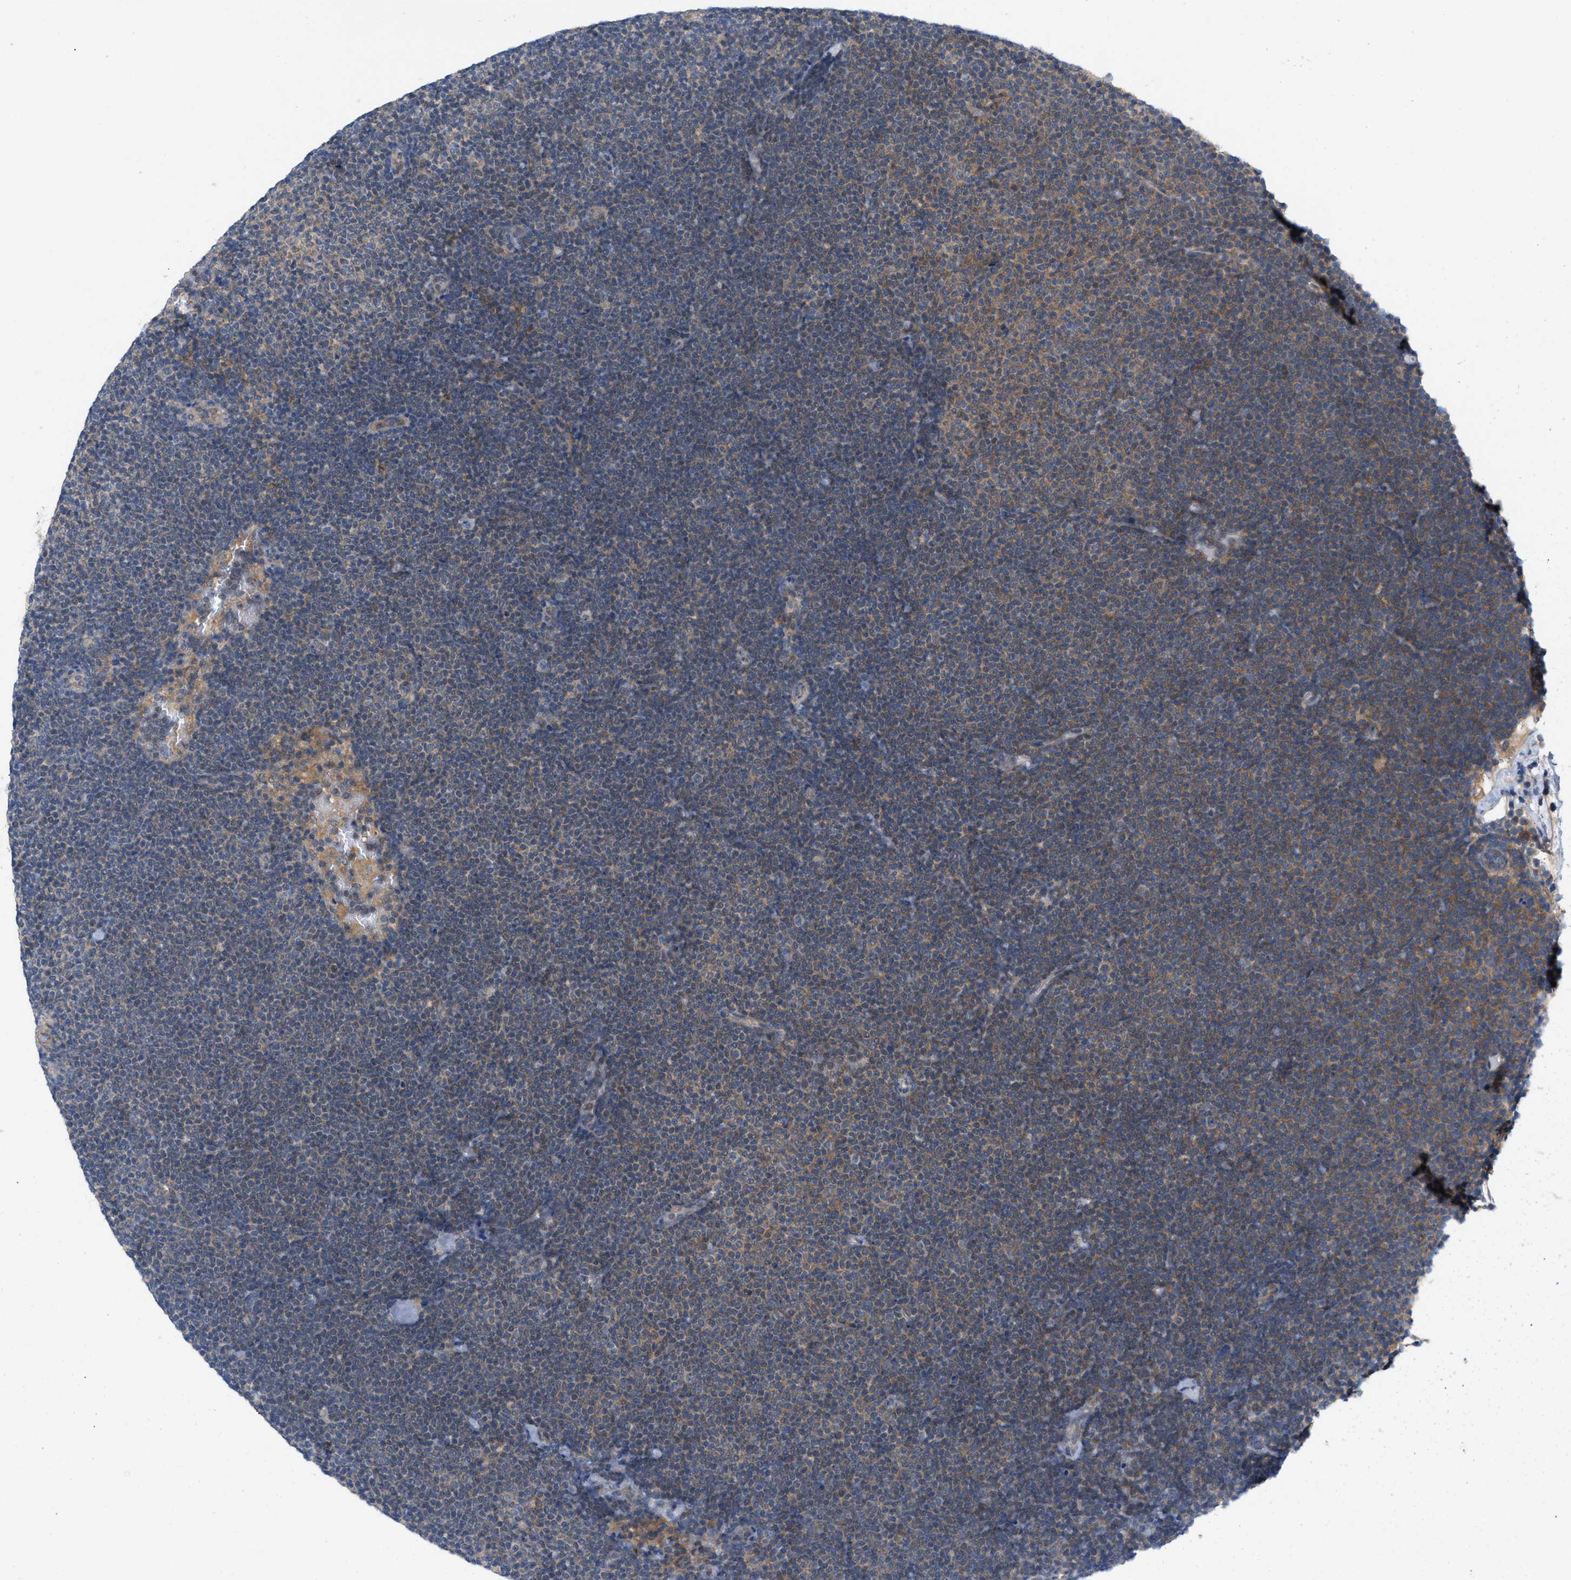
{"staining": {"intensity": "moderate", "quantity": "25%-75%", "location": "cytoplasmic/membranous"}, "tissue": "lymphoma", "cell_type": "Tumor cells", "image_type": "cancer", "snomed": [{"axis": "morphology", "description": "Malignant lymphoma, non-Hodgkin's type, Low grade"}, {"axis": "topography", "description": "Lymph node"}], "caption": "Human lymphoma stained for a protein (brown) shows moderate cytoplasmic/membranous positive positivity in approximately 25%-75% of tumor cells.", "gene": "WIPI2", "patient": {"sex": "female", "age": 53}}